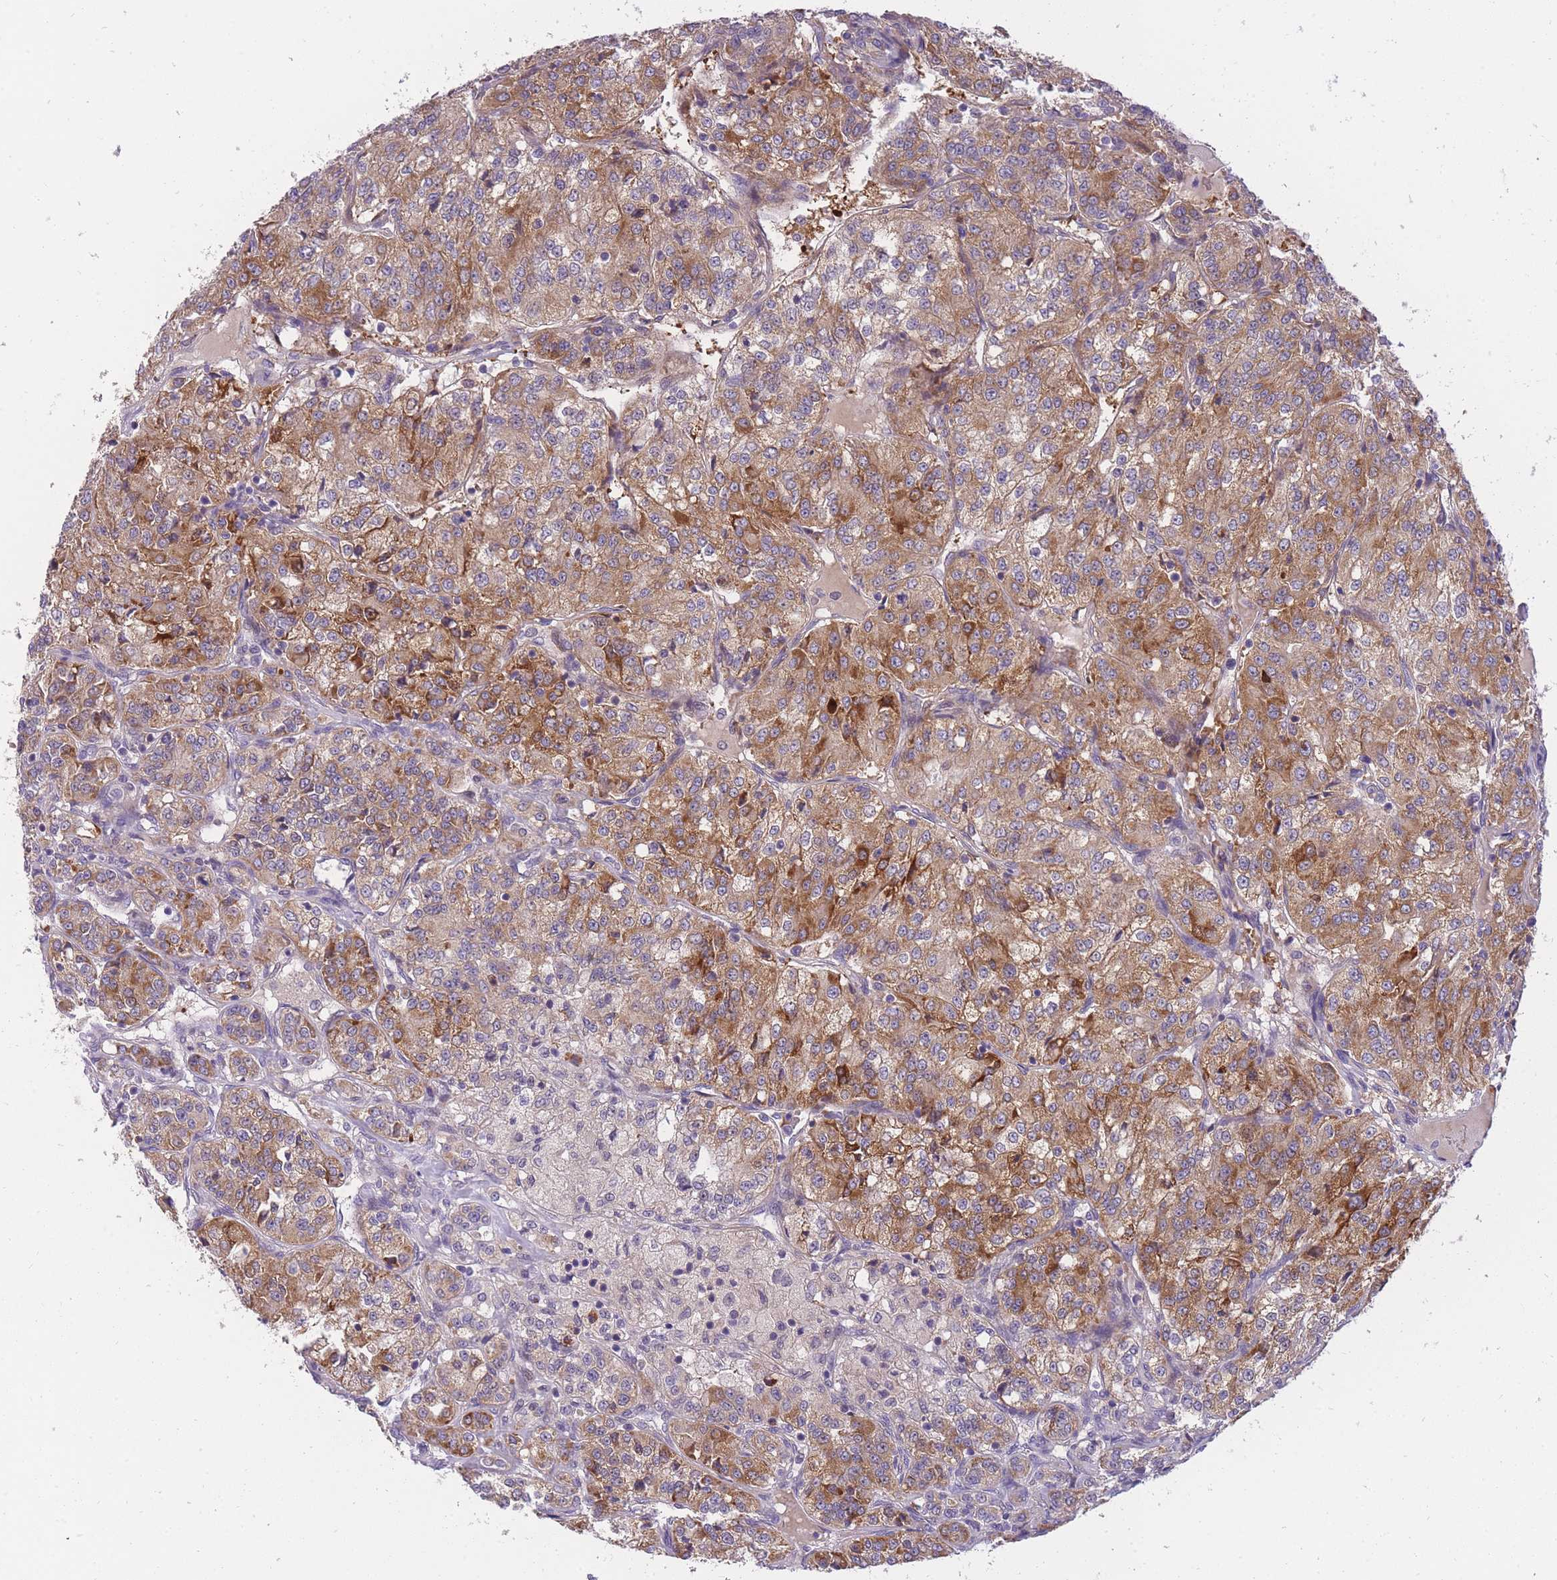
{"staining": {"intensity": "strong", "quantity": "25%-75%", "location": "cytoplasmic/membranous"}, "tissue": "renal cancer", "cell_type": "Tumor cells", "image_type": "cancer", "snomed": [{"axis": "morphology", "description": "Adenocarcinoma, NOS"}, {"axis": "topography", "description": "Kidney"}], "caption": "Protein expression analysis of human renal cancer (adenocarcinoma) reveals strong cytoplasmic/membranous staining in approximately 25%-75% of tumor cells. (DAB IHC with brightfield microscopy, high magnification).", "gene": "CRYGN", "patient": {"sex": "female", "age": 63}}